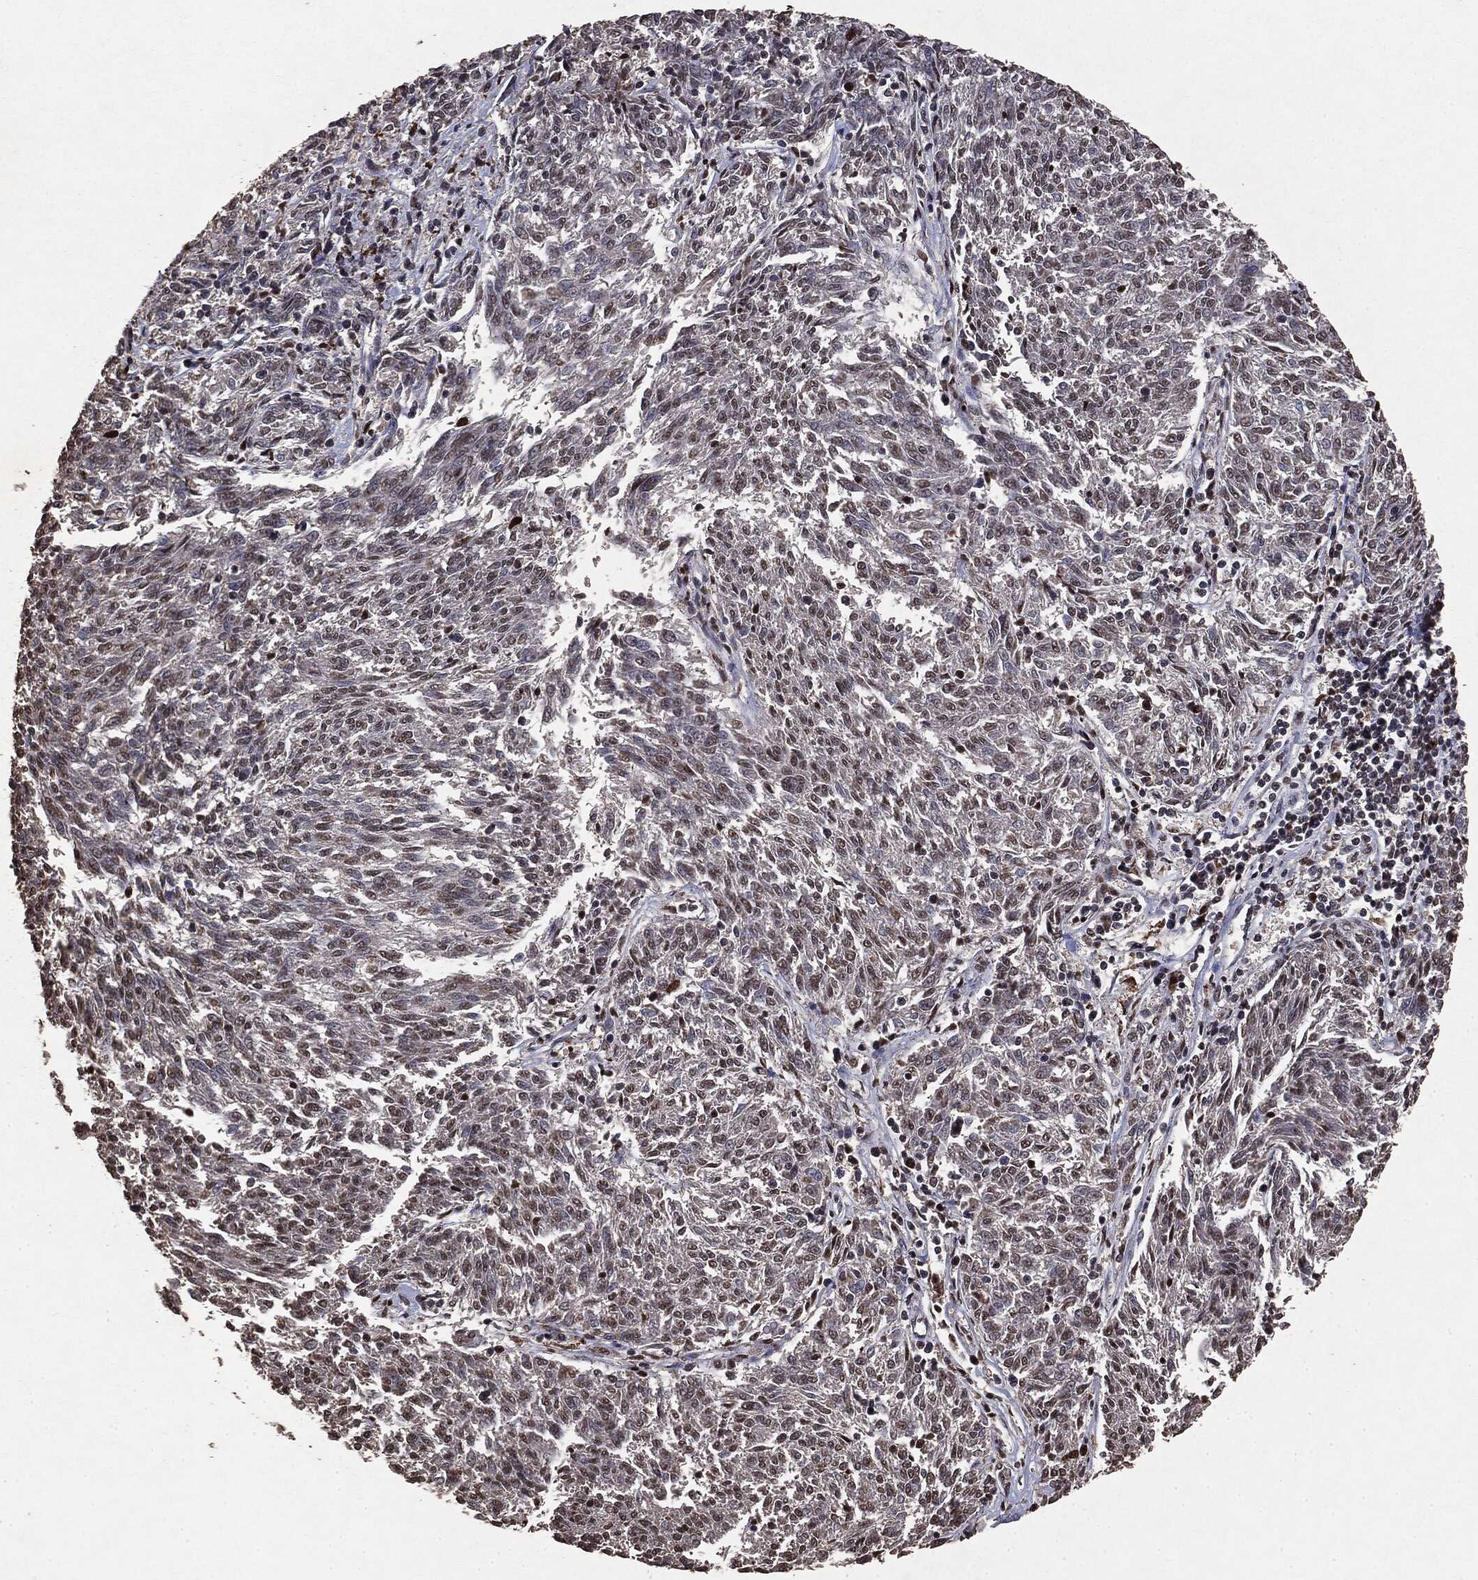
{"staining": {"intensity": "weak", "quantity": ">75%", "location": "nuclear"}, "tissue": "melanoma", "cell_type": "Tumor cells", "image_type": "cancer", "snomed": [{"axis": "morphology", "description": "Malignant melanoma, NOS"}, {"axis": "topography", "description": "Skin"}], "caption": "Tumor cells exhibit low levels of weak nuclear staining in approximately >75% of cells in human malignant melanoma.", "gene": "RAD18", "patient": {"sex": "female", "age": 72}}